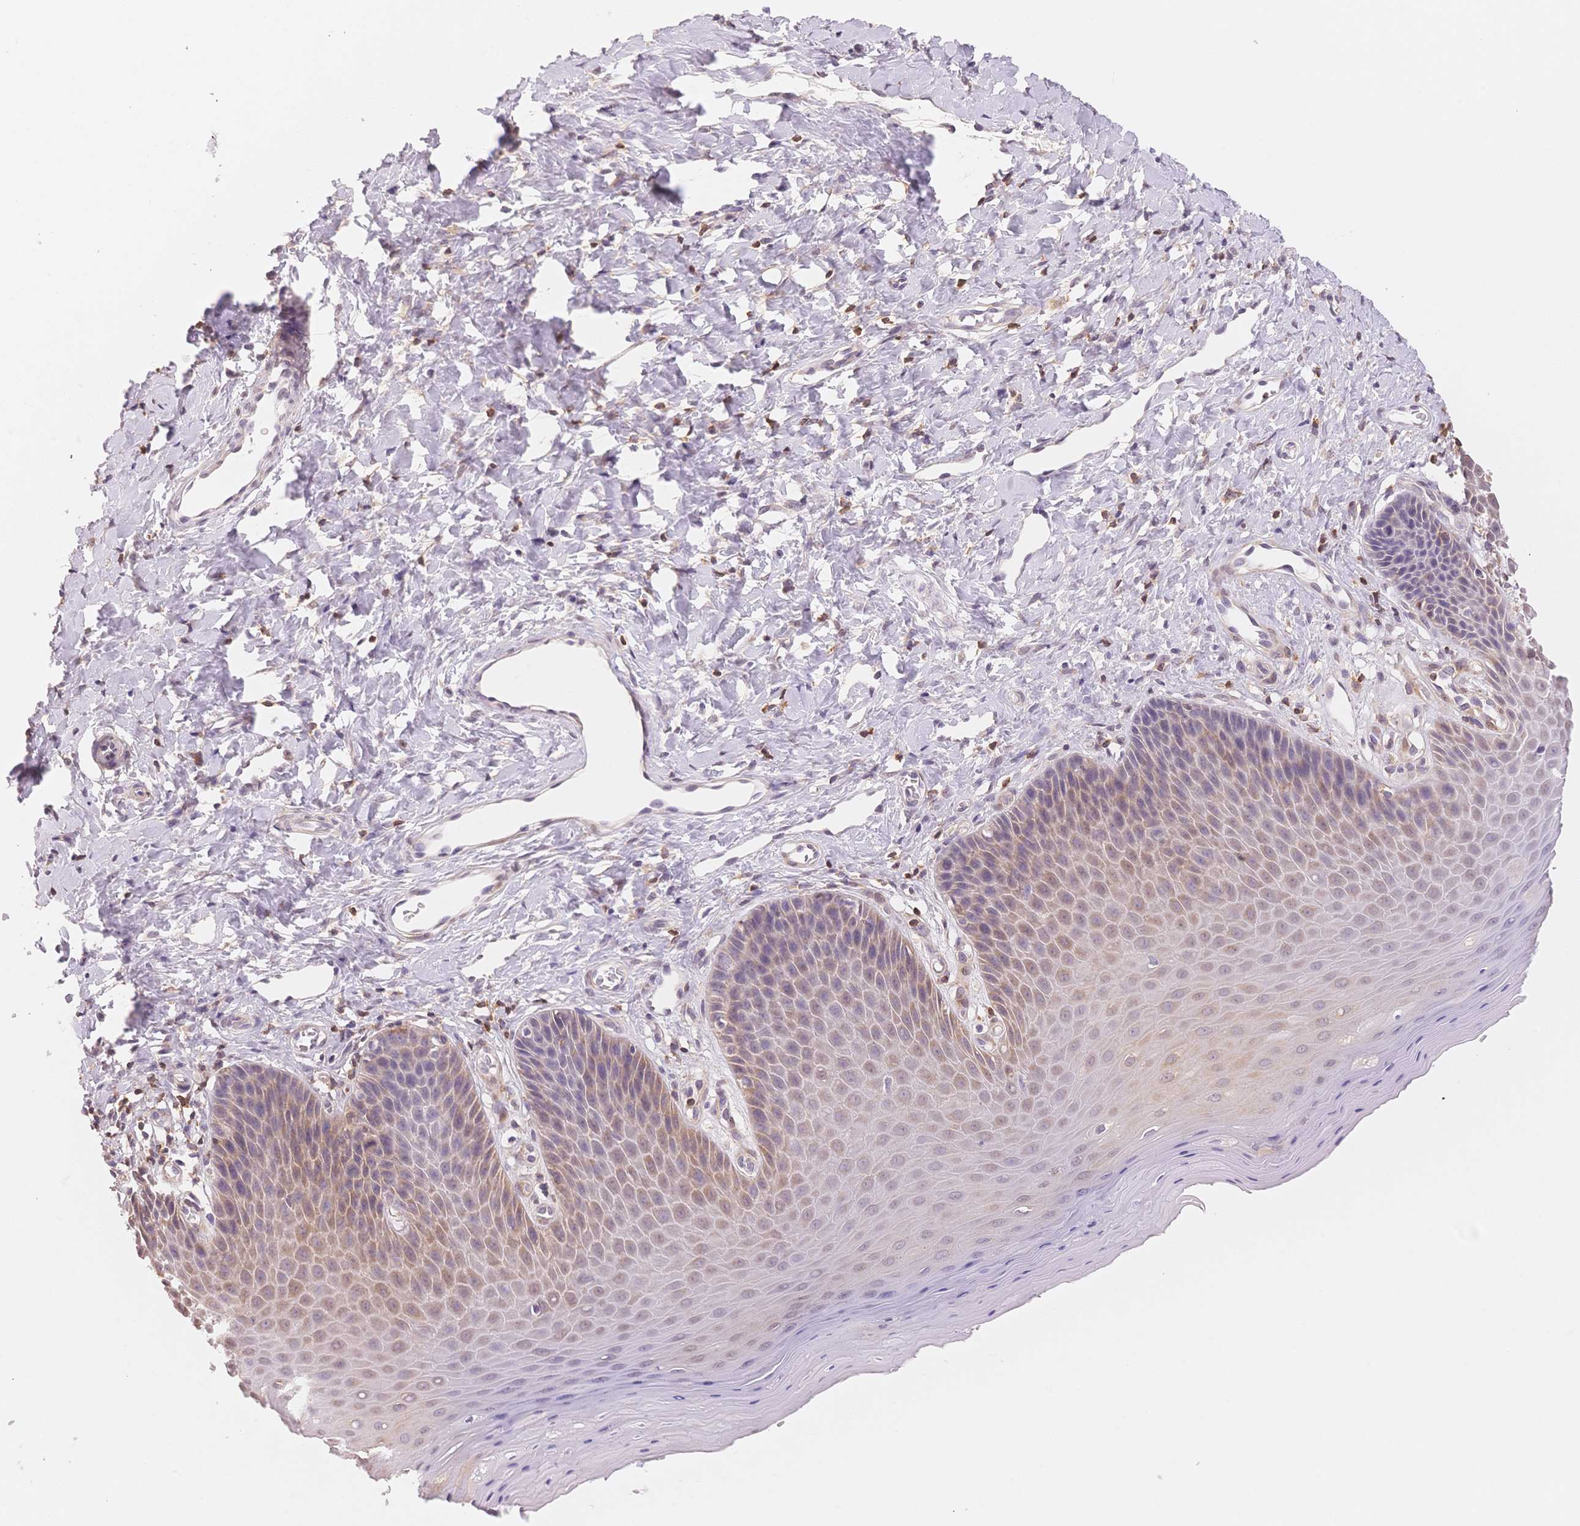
{"staining": {"intensity": "weak", "quantity": "25%-75%", "location": "cytoplasmic/membranous"}, "tissue": "vagina", "cell_type": "Squamous epithelial cells", "image_type": "normal", "snomed": [{"axis": "morphology", "description": "Normal tissue, NOS"}, {"axis": "topography", "description": "Vagina"}], "caption": "A brown stain shows weak cytoplasmic/membranous staining of a protein in squamous epithelial cells of unremarkable vagina.", "gene": "STK39", "patient": {"sex": "female", "age": 83}}